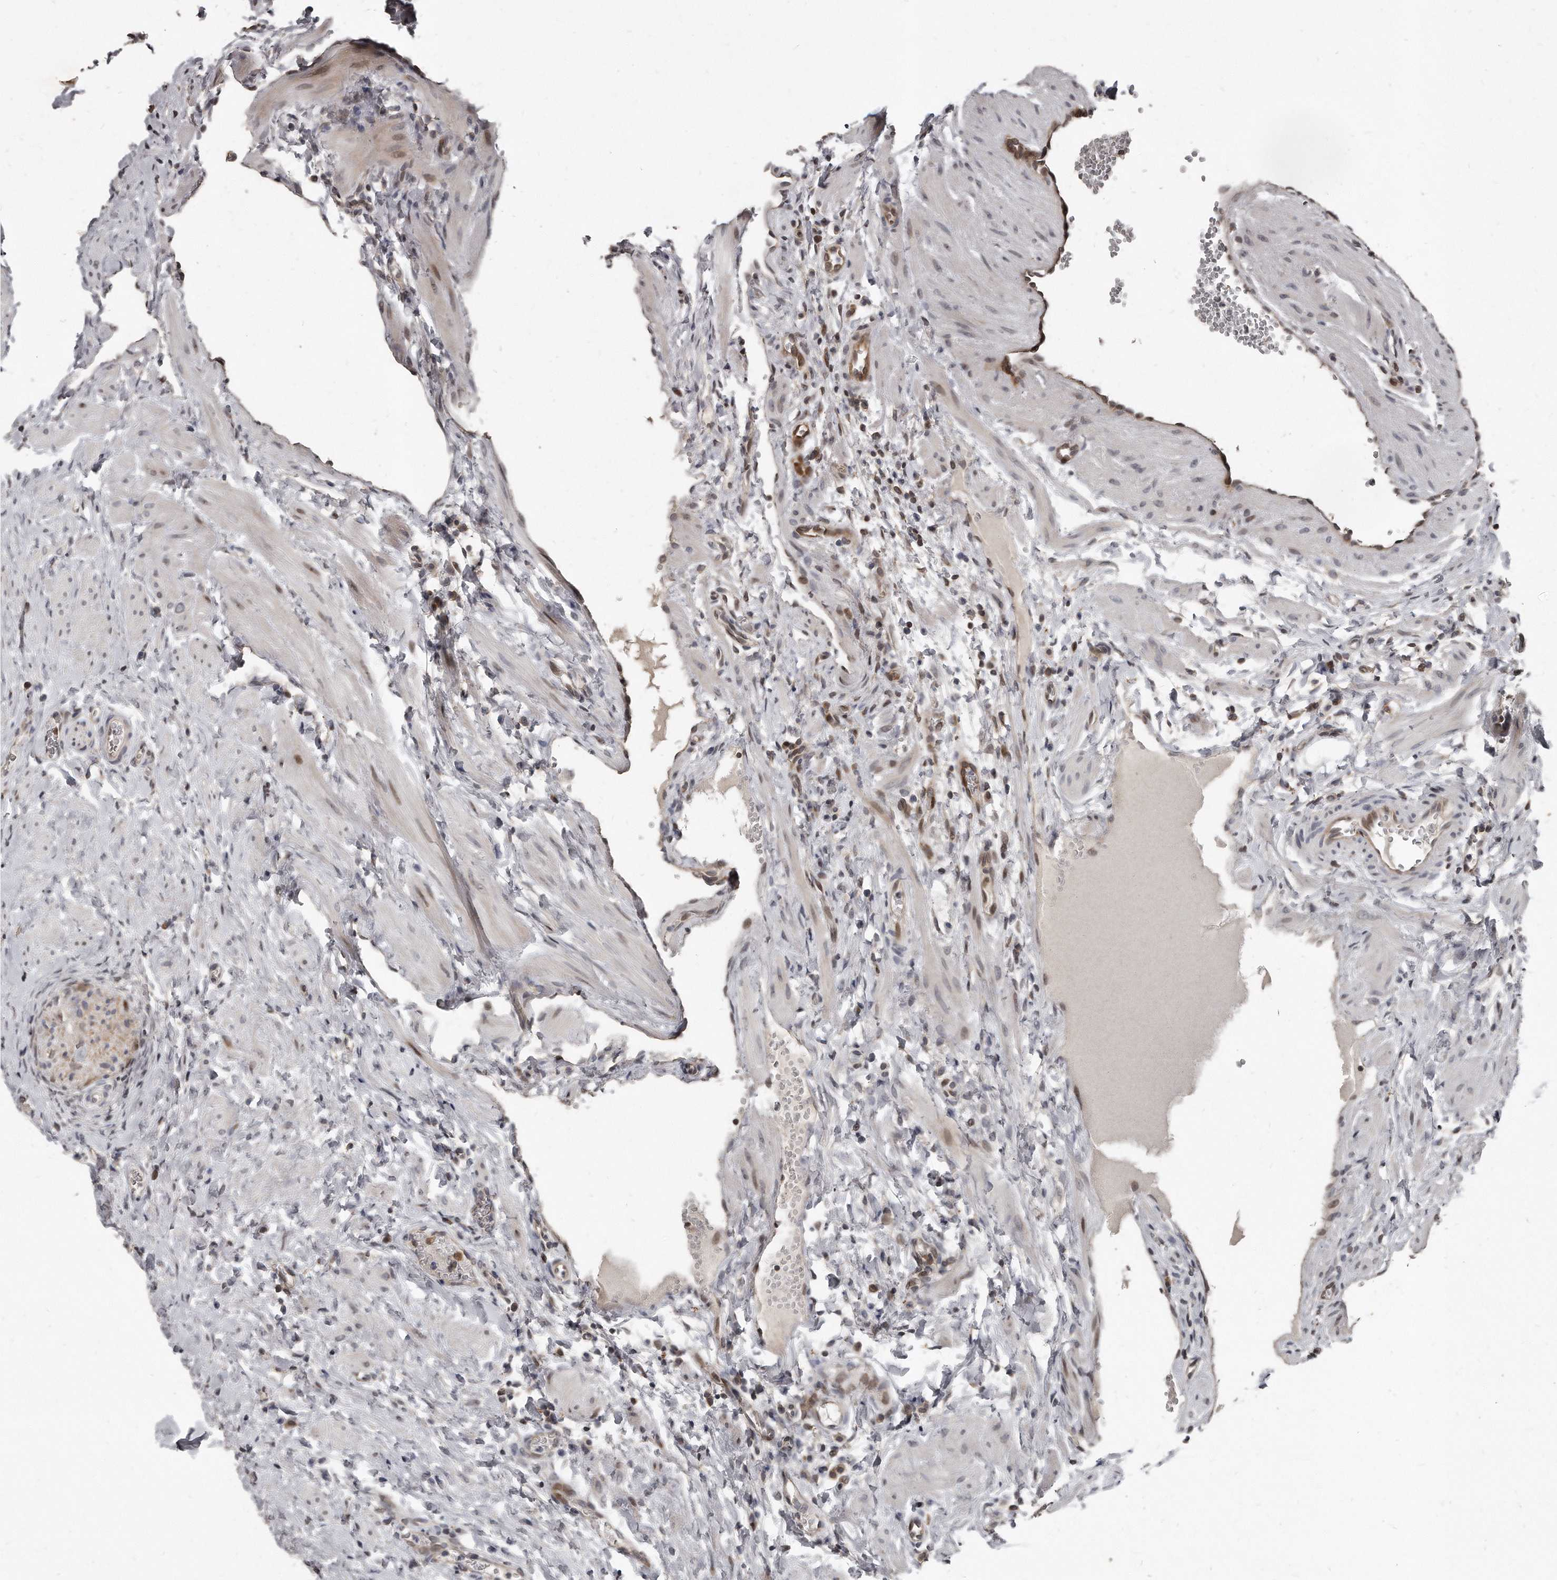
{"staining": {"intensity": "weak", "quantity": ">75%", "location": "cytoplasmic/membranous,nuclear"}, "tissue": "ovary", "cell_type": "Follicle cells", "image_type": "normal", "snomed": [{"axis": "morphology", "description": "Normal tissue, NOS"}, {"axis": "morphology", "description": "Cyst, NOS"}, {"axis": "topography", "description": "Ovary"}], "caption": "Ovary was stained to show a protein in brown. There is low levels of weak cytoplasmic/membranous,nuclear positivity in approximately >75% of follicle cells. The protein is stained brown, and the nuclei are stained in blue (DAB (3,3'-diaminobenzidine) IHC with brightfield microscopy, high magnification).", "gene": "GCH1", "patient": {"sex": "female", "age": 33}}